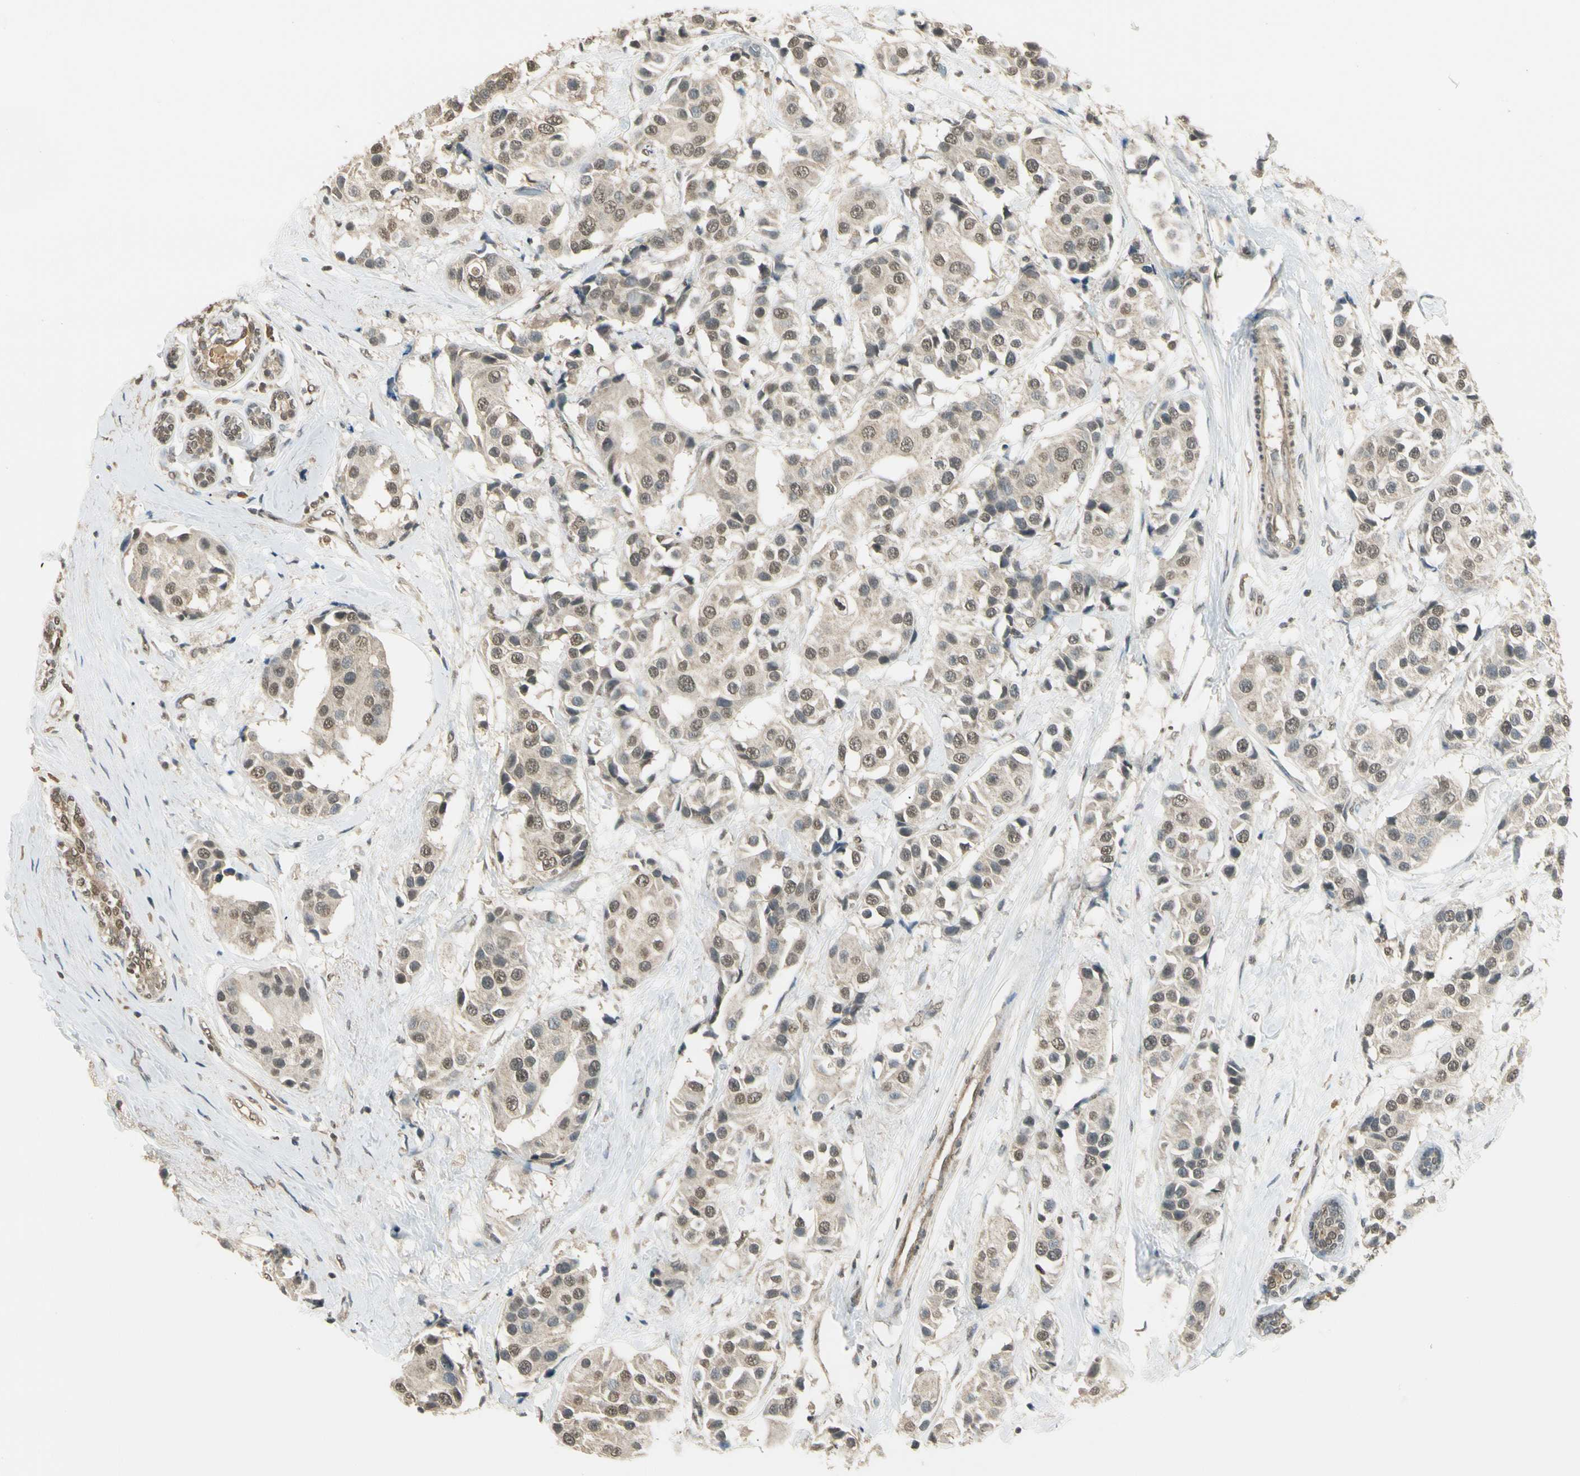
{"staining": {"intensity": "weak", "quantity": "25%-75%", "location": "cytoplasmic/membranous,nuclear"}, "tissue": "breast cancer", "cell_type": "Tumor cells", "image_type": "cancer", "snomed": [{"axis": "morphology", "description": "Normal tissue, NOS"}, {"axis": "morphology", "description": "Duct carcinoma"}, {"axis": "topography", "description": "Breast"}], "caption": "Immunohistochemistry photomicrograph of human breast infiltrating ductal carcinoma stained for a protein (brown), which demonstrates low levels of weak cytoplasmic/membranous and nuclear positivity in approximately 25%-75% of tumor cells.", "gene": "SGCA", "patient": {"sex": "female", "age": 39}}